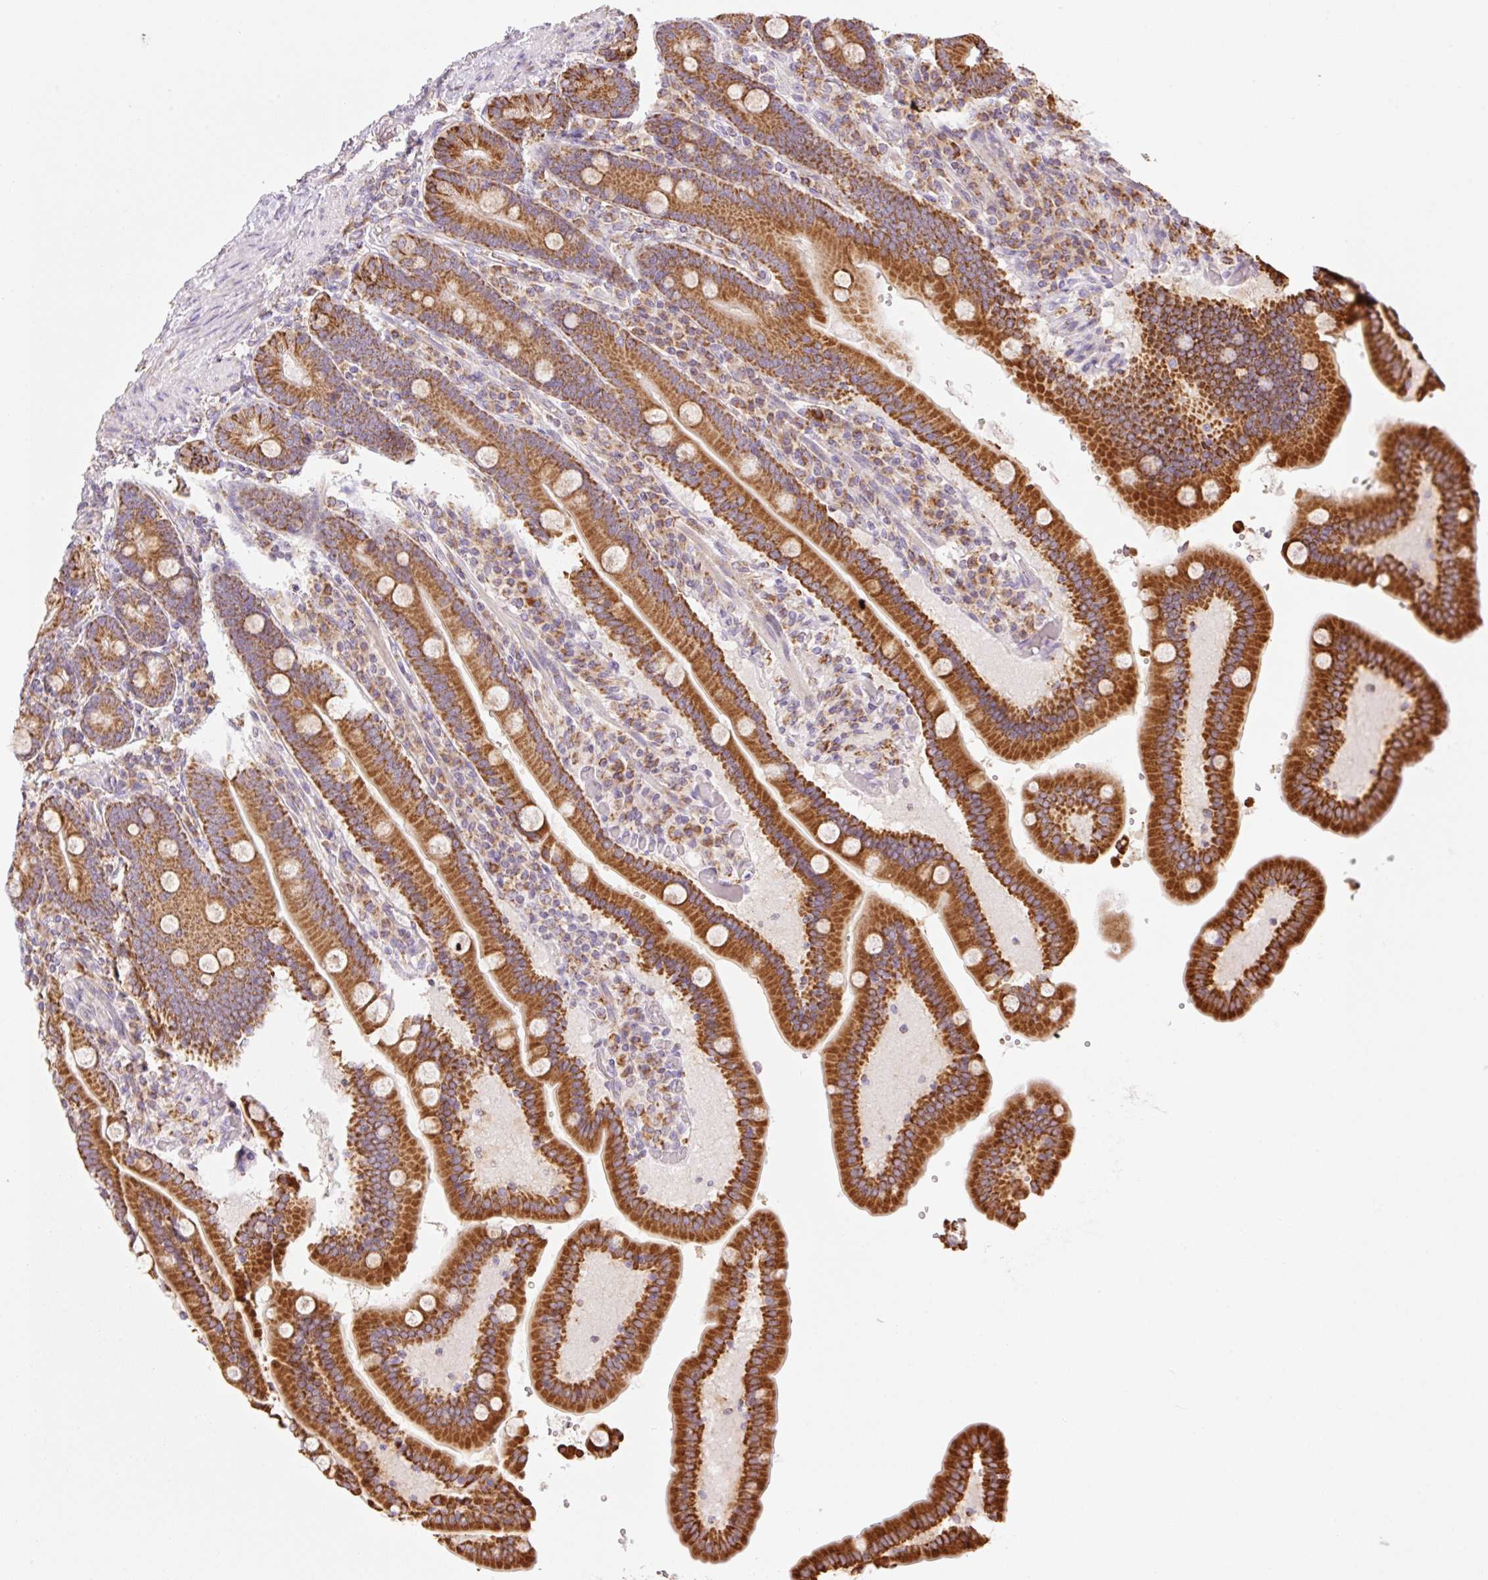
{"staining": {"intensity": "strong", "quantity": ">75%", "location": "cytoplasmic/membranous"}, "tissue": "duodenum", "cell_type": "Glandular cells", "image_type": "normal", "snomed": [{"axis": "morphology", "description": "Normal tissue, NOS"}, {"axis": "topography", "description": "Duodenum"}], "caption": "Immunohistochemistry of unremarkable duodenum reveals high levels of strong cytoplasmic/membranous positivity in about >75% of glandular cells. The staining was performed using DAB (3,3'-diaminobenzidine) to visualize the protein expression in brown, while the nuclei were stained in blue with hematoxylin (Magnification: 20x).", "gene": "GOSR2", "patient": {"sex": "female", "age": 62}}